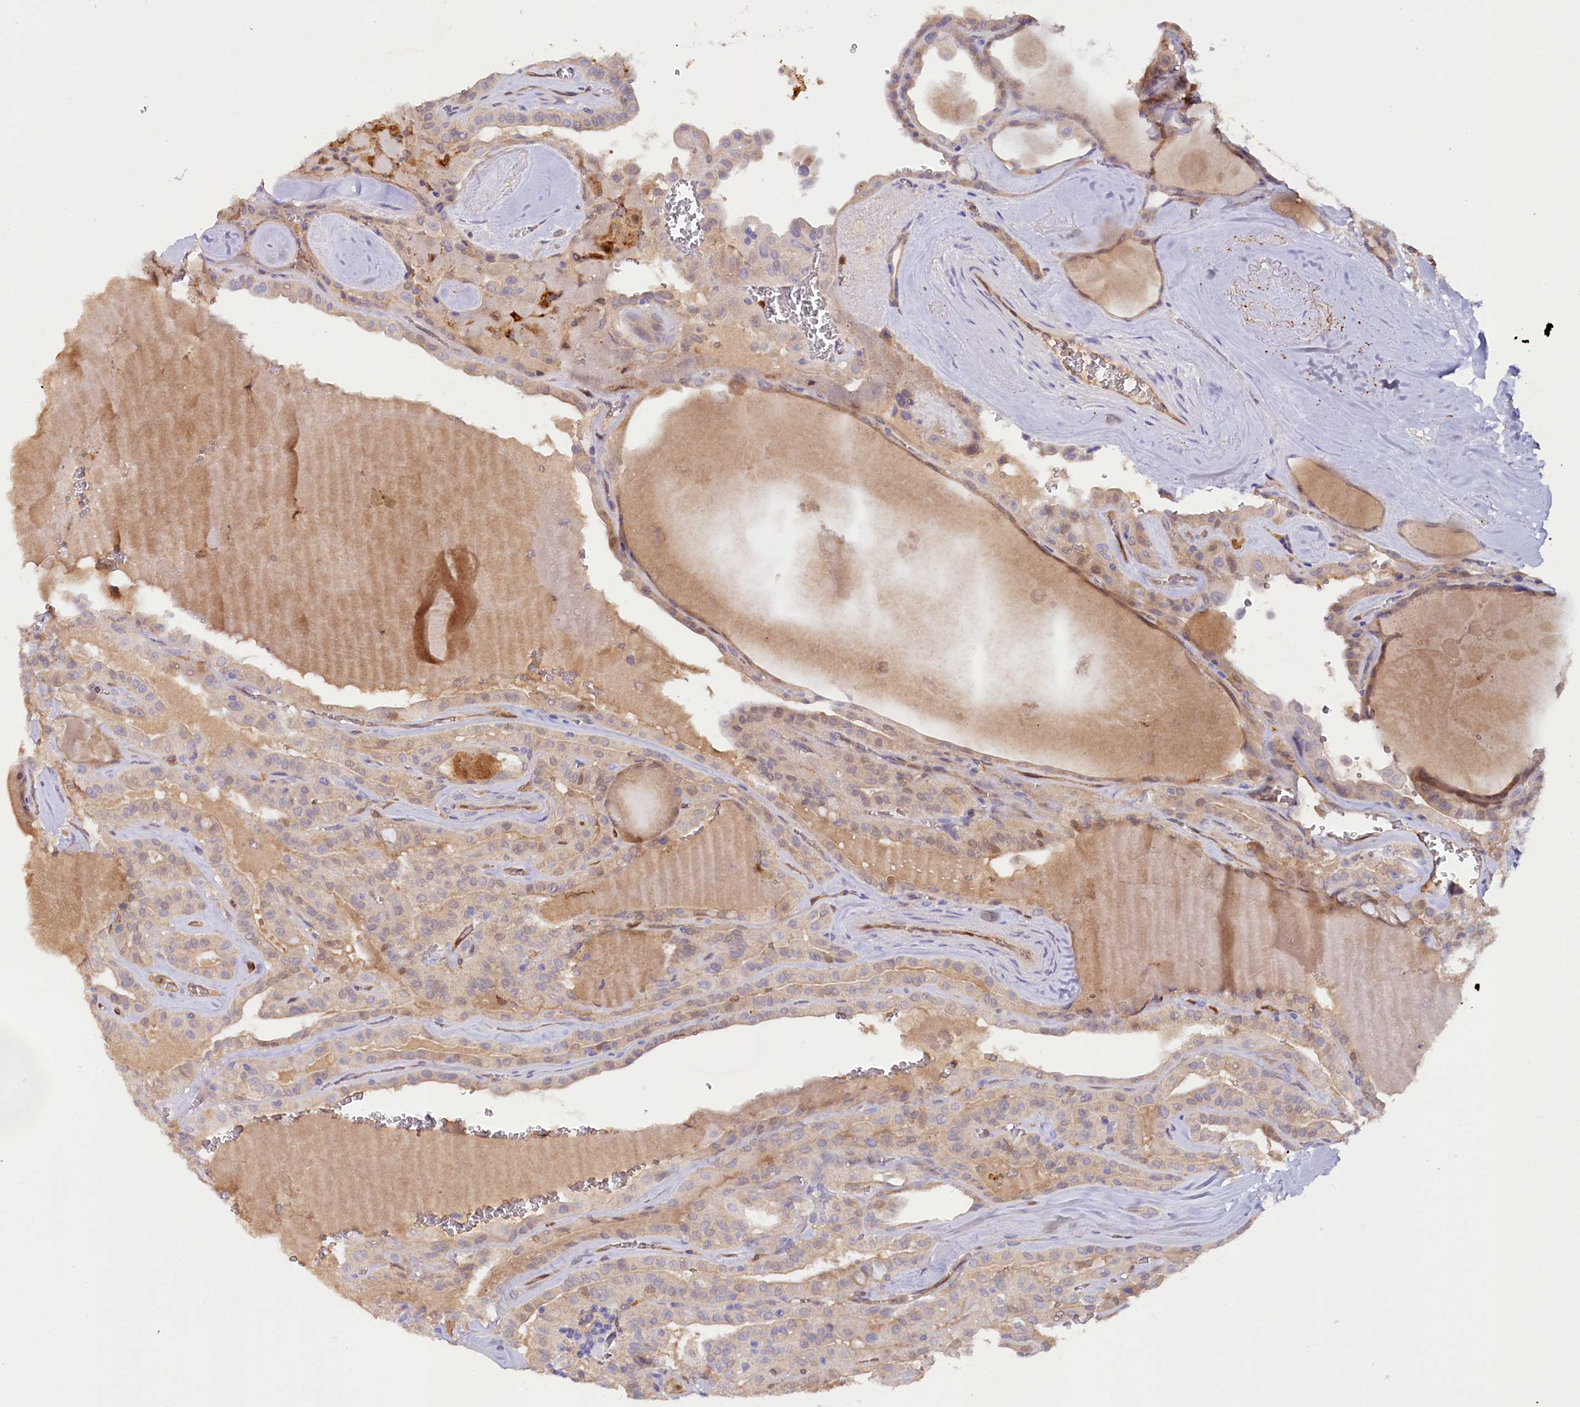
{"staining": {"intensity": "weak", "quantity": "25%-75%", "location": "cytoplasmic/membranous"}, "tissue": "thyroid cancer", "cell_type": "Tumor cells", "image_type": "cancer", "snomed": [{"axis": "morphology", "description": "Papillary adenocarcinoma, NOS"}, {"axis": "topography", "description": "Thyroid gland"}], "caption": "Immunohistochemistry (IHC) image of papillary adenocarcinoma (thyroid) stained for a protein (brown), which reveals low levels of weak cytoplasmic/membranous expression in approximately 25%-75% of tumor cells.", "gene": "IL17RD", "patient": {"sex": "male", "age": 52}}